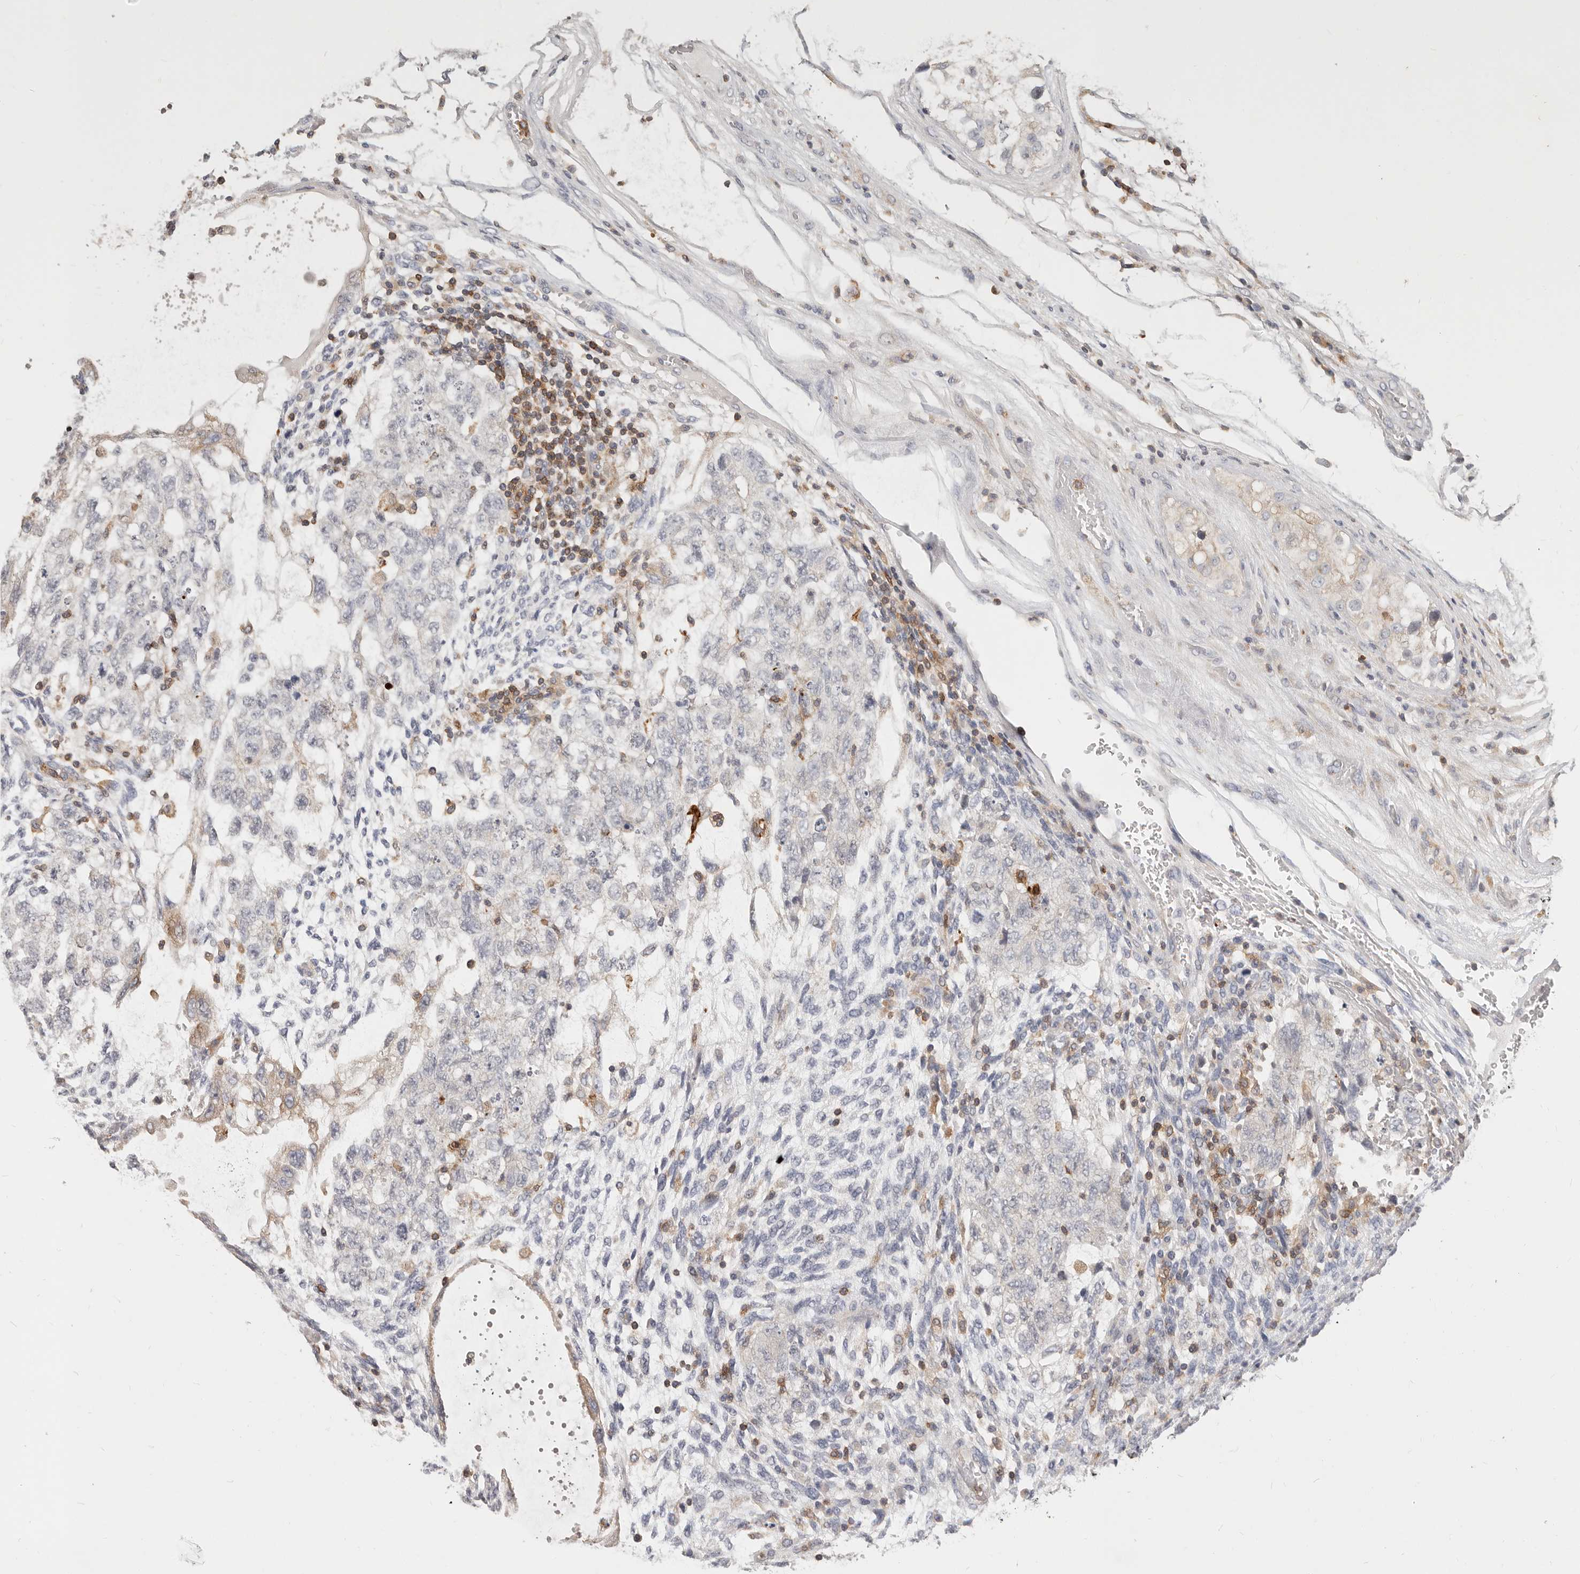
{"staining": {"intensity": "negative", "quantity": "none", "location": "none"}, "tissue": "testis cancer", "cell_type": "Tumor cells", "image_type": "cancer", "snomed": [{"axis": "morphology", "description": "Normal tissue, NOS"}, {"axis": "morphology", "description": "Carcinoma, Embryonal, NOS"}, {"axis": "topography", "description": "Testis"}], "caption": "Tumor cells are negative for protein expression in human embryonal carcinoma (testis). (Stains: DAB (3,3'-diaminobenzidine) immunohistochemistry with hematoxylin counter stain, Microscopy: brightfield microscopy at high magnification).", "gene": "TMEM63B", "patient": {"sex": "male", "age": 36}}